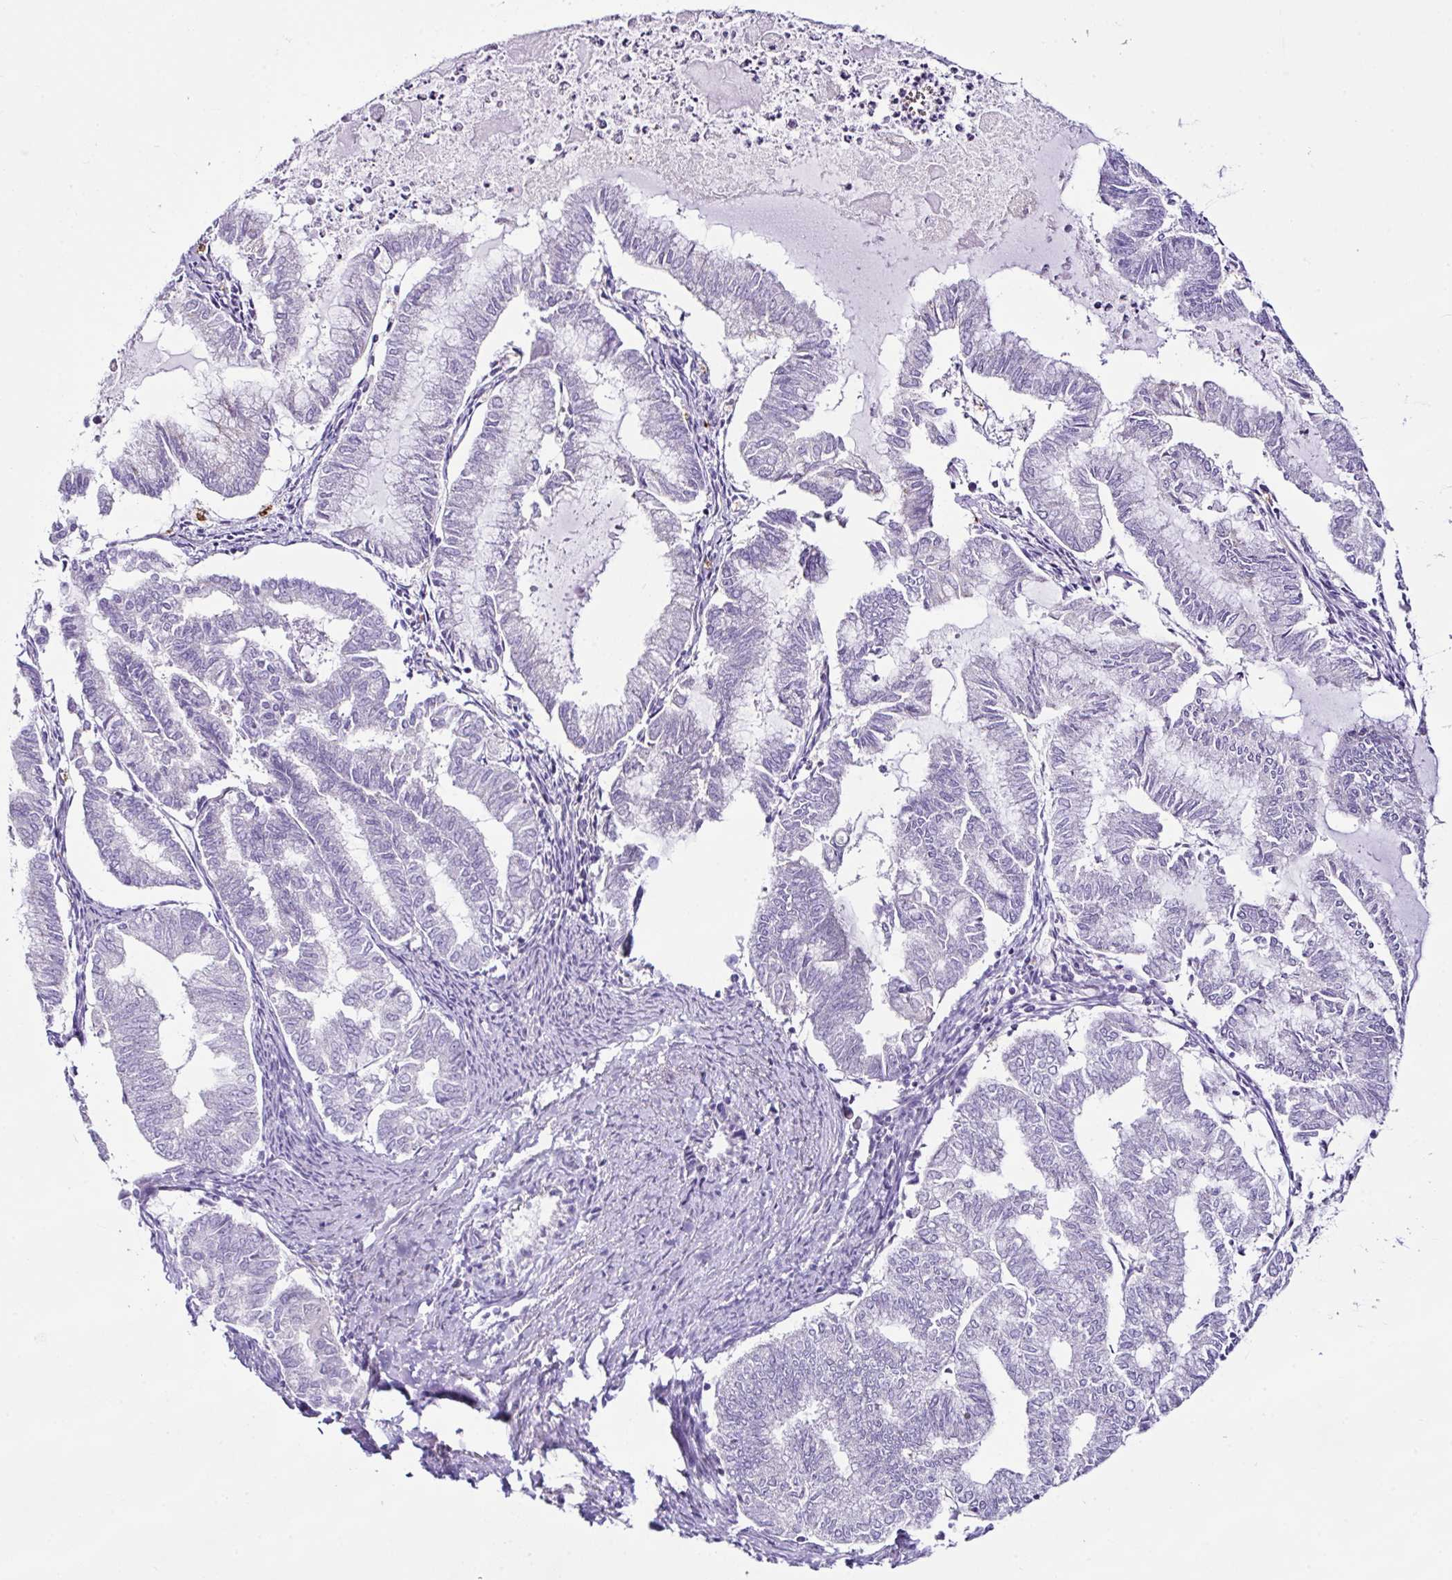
{"staining": {"intensity": "negative", "quantity": "none", "location": "none"}, "tissue": "endometrial cancer", "cell_type": "Tumor cells", "image_type": "cancer", "snomed": [{"axis": "morphology", "description": "Adenocarcinoma, NOS"}, {"axis": "topography", "description": "Endometrium"}], "caption": "Tumor cells are negative for protein expression in human adenocarcinoma (endometrial). The staining was performed using DAB to visualize the protein expression in brown, while the nuclei were stained in blue with hematoxylin (Magnification: 20x).", "gene": "D2HGDH", "patient": {"sex": "female", "age": 79}}